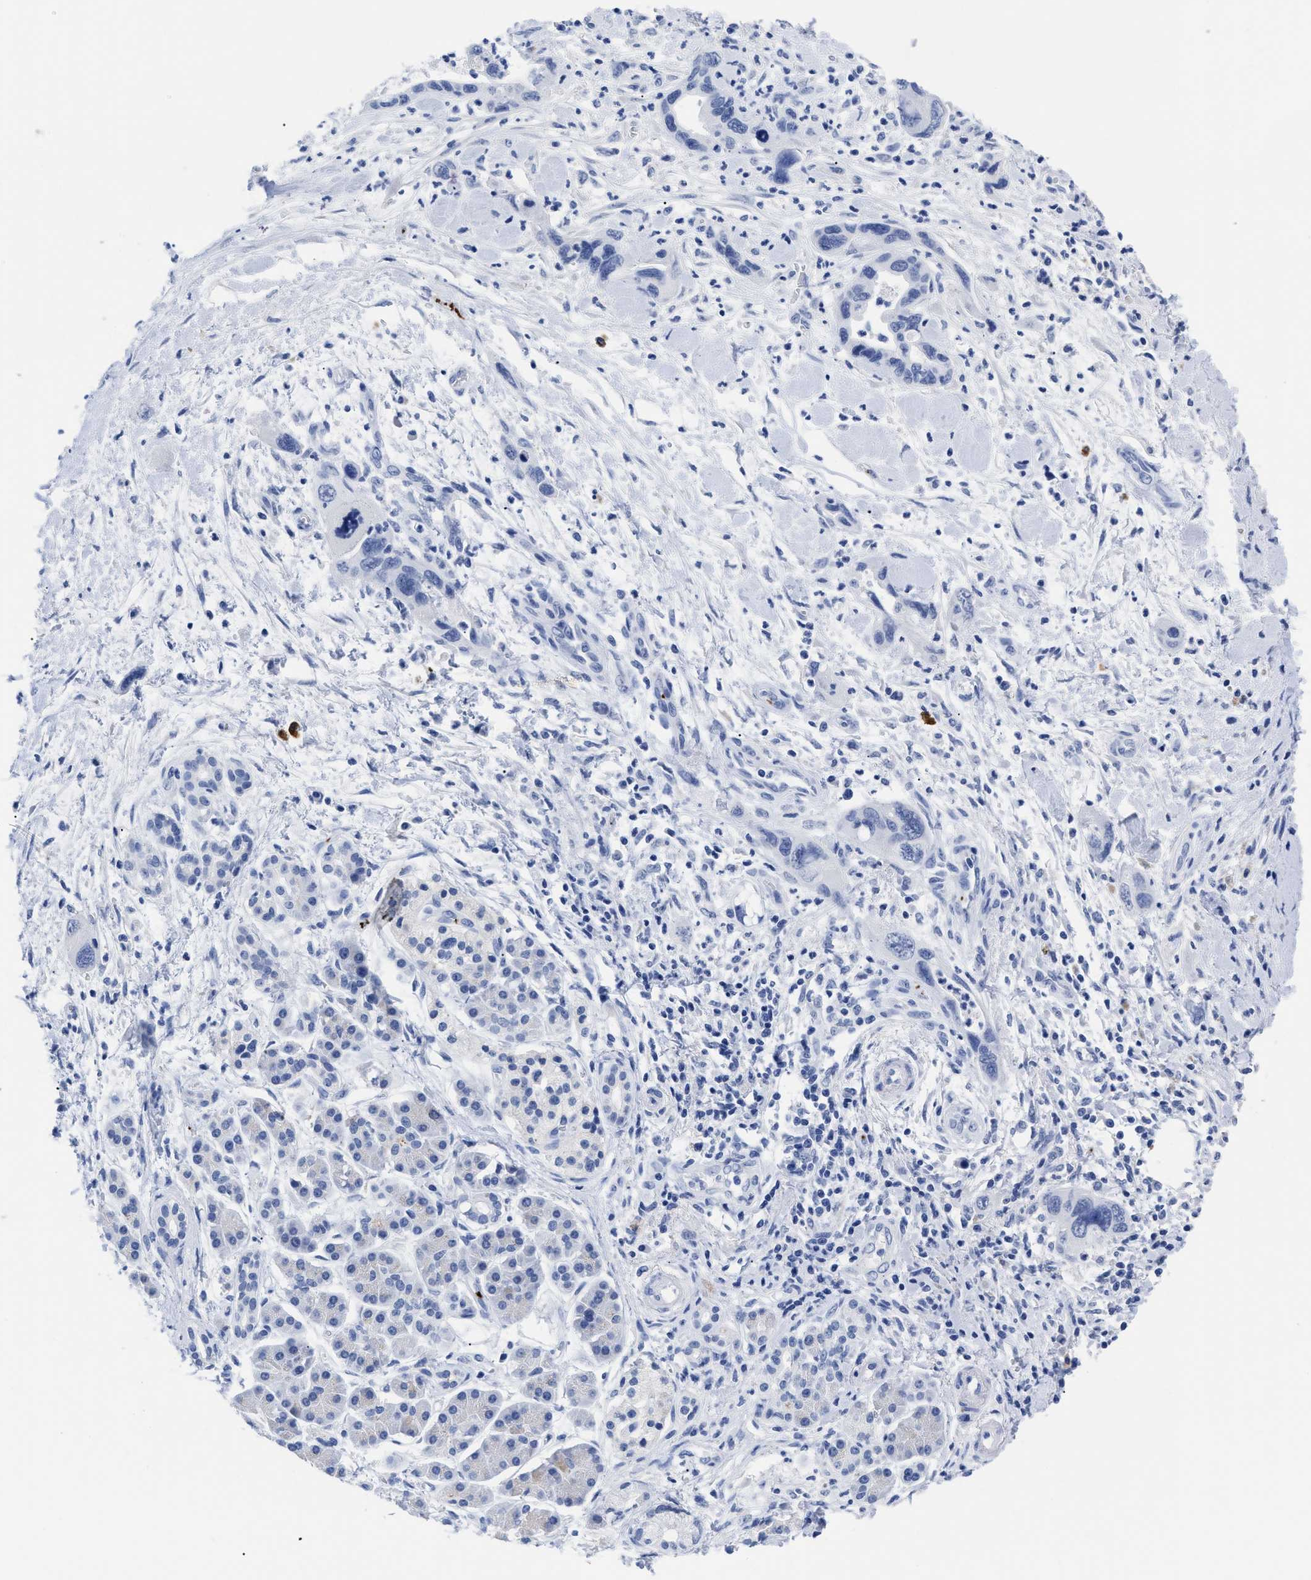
{"staining": {"intensity": "negative", "quantity": "none", "location": "none"}, "tissue": "pancreatic cancer", "cell_type": "Tumor cells", "image_type": "cancer", "snomed": [{"axis": "morphology", "description": "Adenocarcinoma, NOS"}, {"axis": "topography", "description": "Pancreas"}], "caption": "Tumor cells are negative for protein expression in human pancreatic adenocarcinoma. (DAB (3,3'-diaminobenzidine) immunohistochemistry (IHC), high magnification).", "gene": "TREML1", "patient": {"sex": "female", "age": 70}}